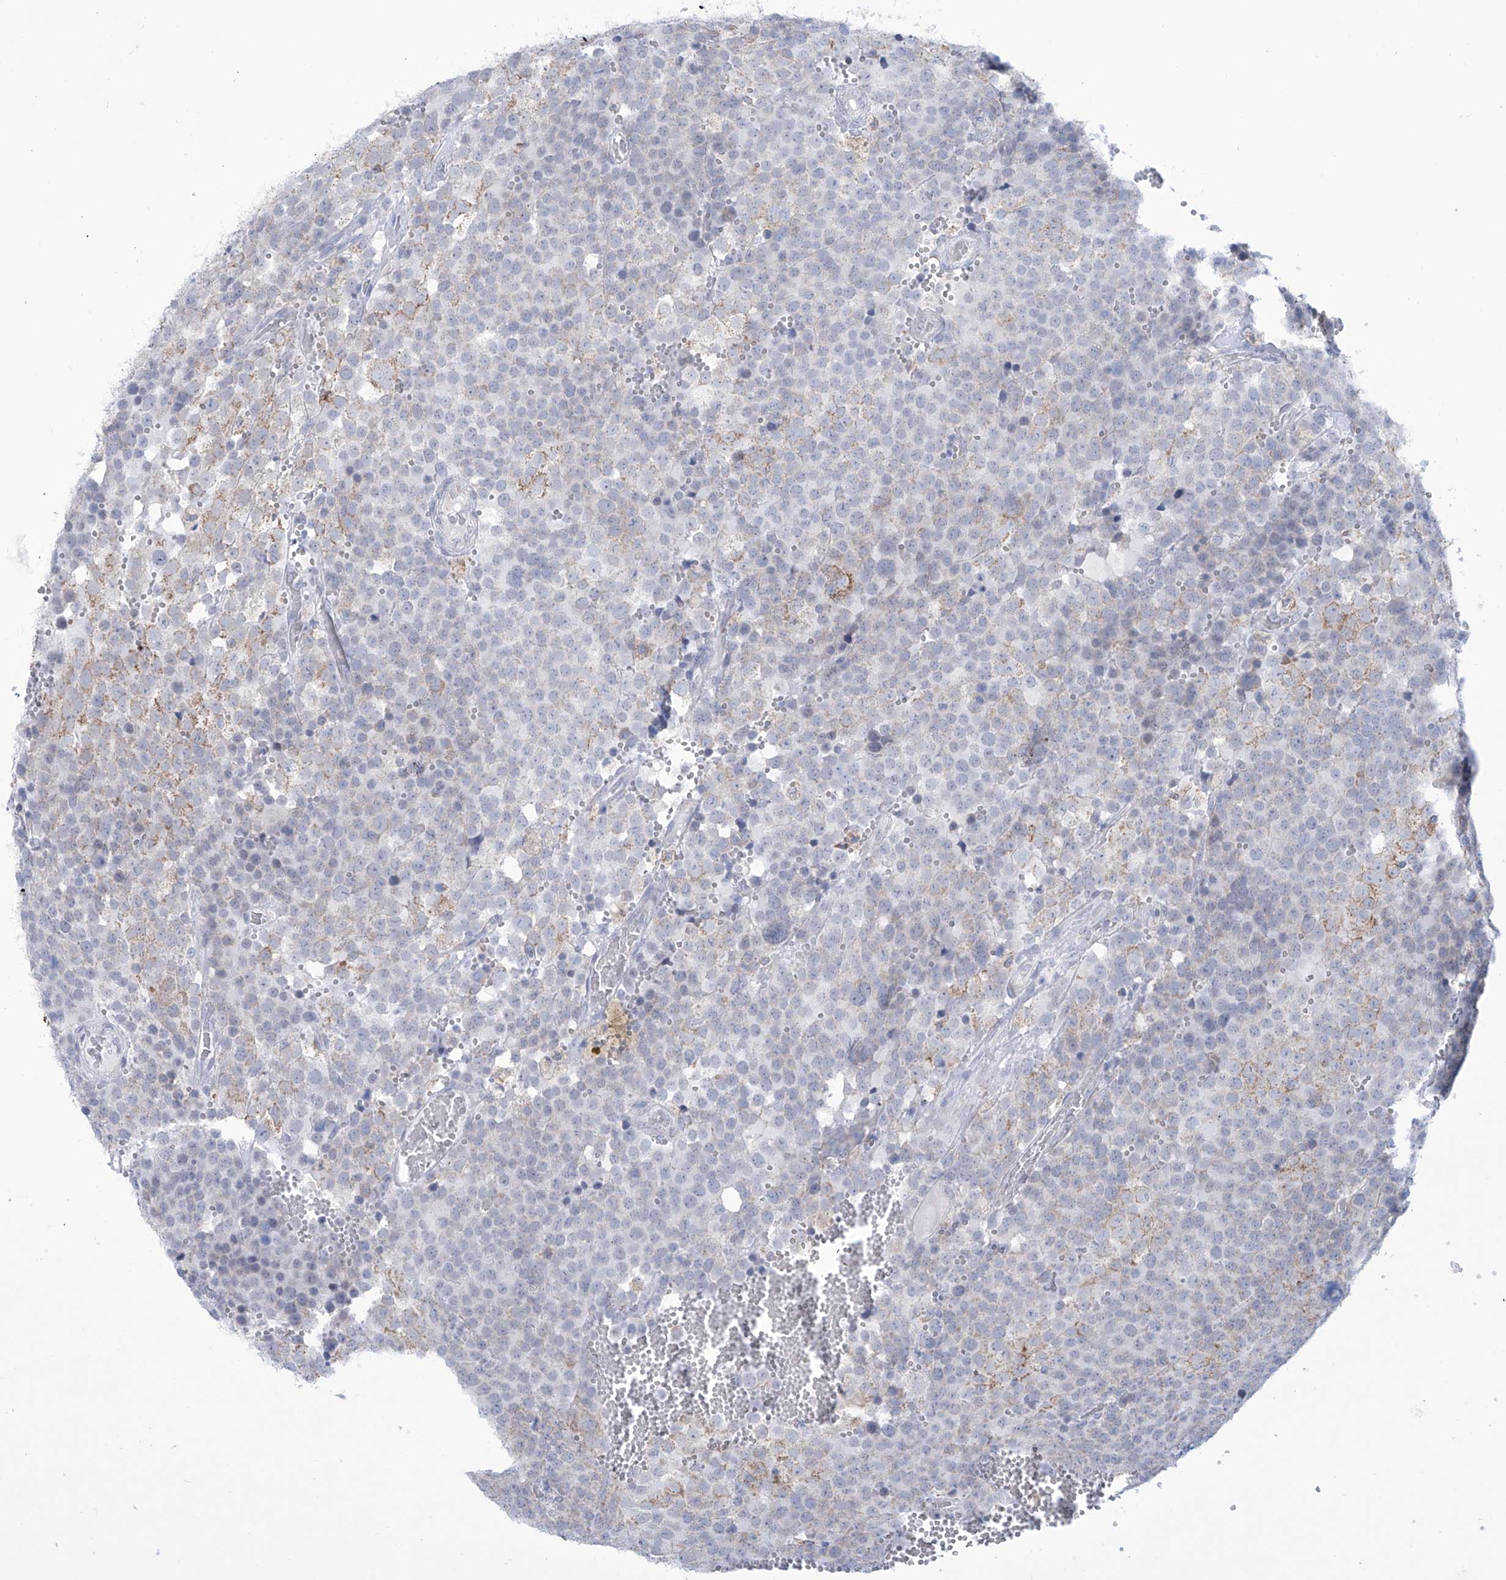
{"staining": {"intensity": "moderate", "quantity": "<25%", "location": "cytoplasmic/membranous"}, "tissue": "testis cancer", "cell_type": "Tumor cells", "image_type": "cancer", "snomed": [{"axis": "morphology", "description": "Seminoma, NOS"}, {"axis": "topography", "description": "Testis"}], "caption": "Immunohistochemistry (IHC) histopathology image of human seminoma (testis) stained for a protein (brown), which exhibits low levels of moderate cytoplasmic/membranous positivity in about <25% of tumor cells.", "gene": "ALDH6A1", "patient": {"sex": "male", "age": 71}}